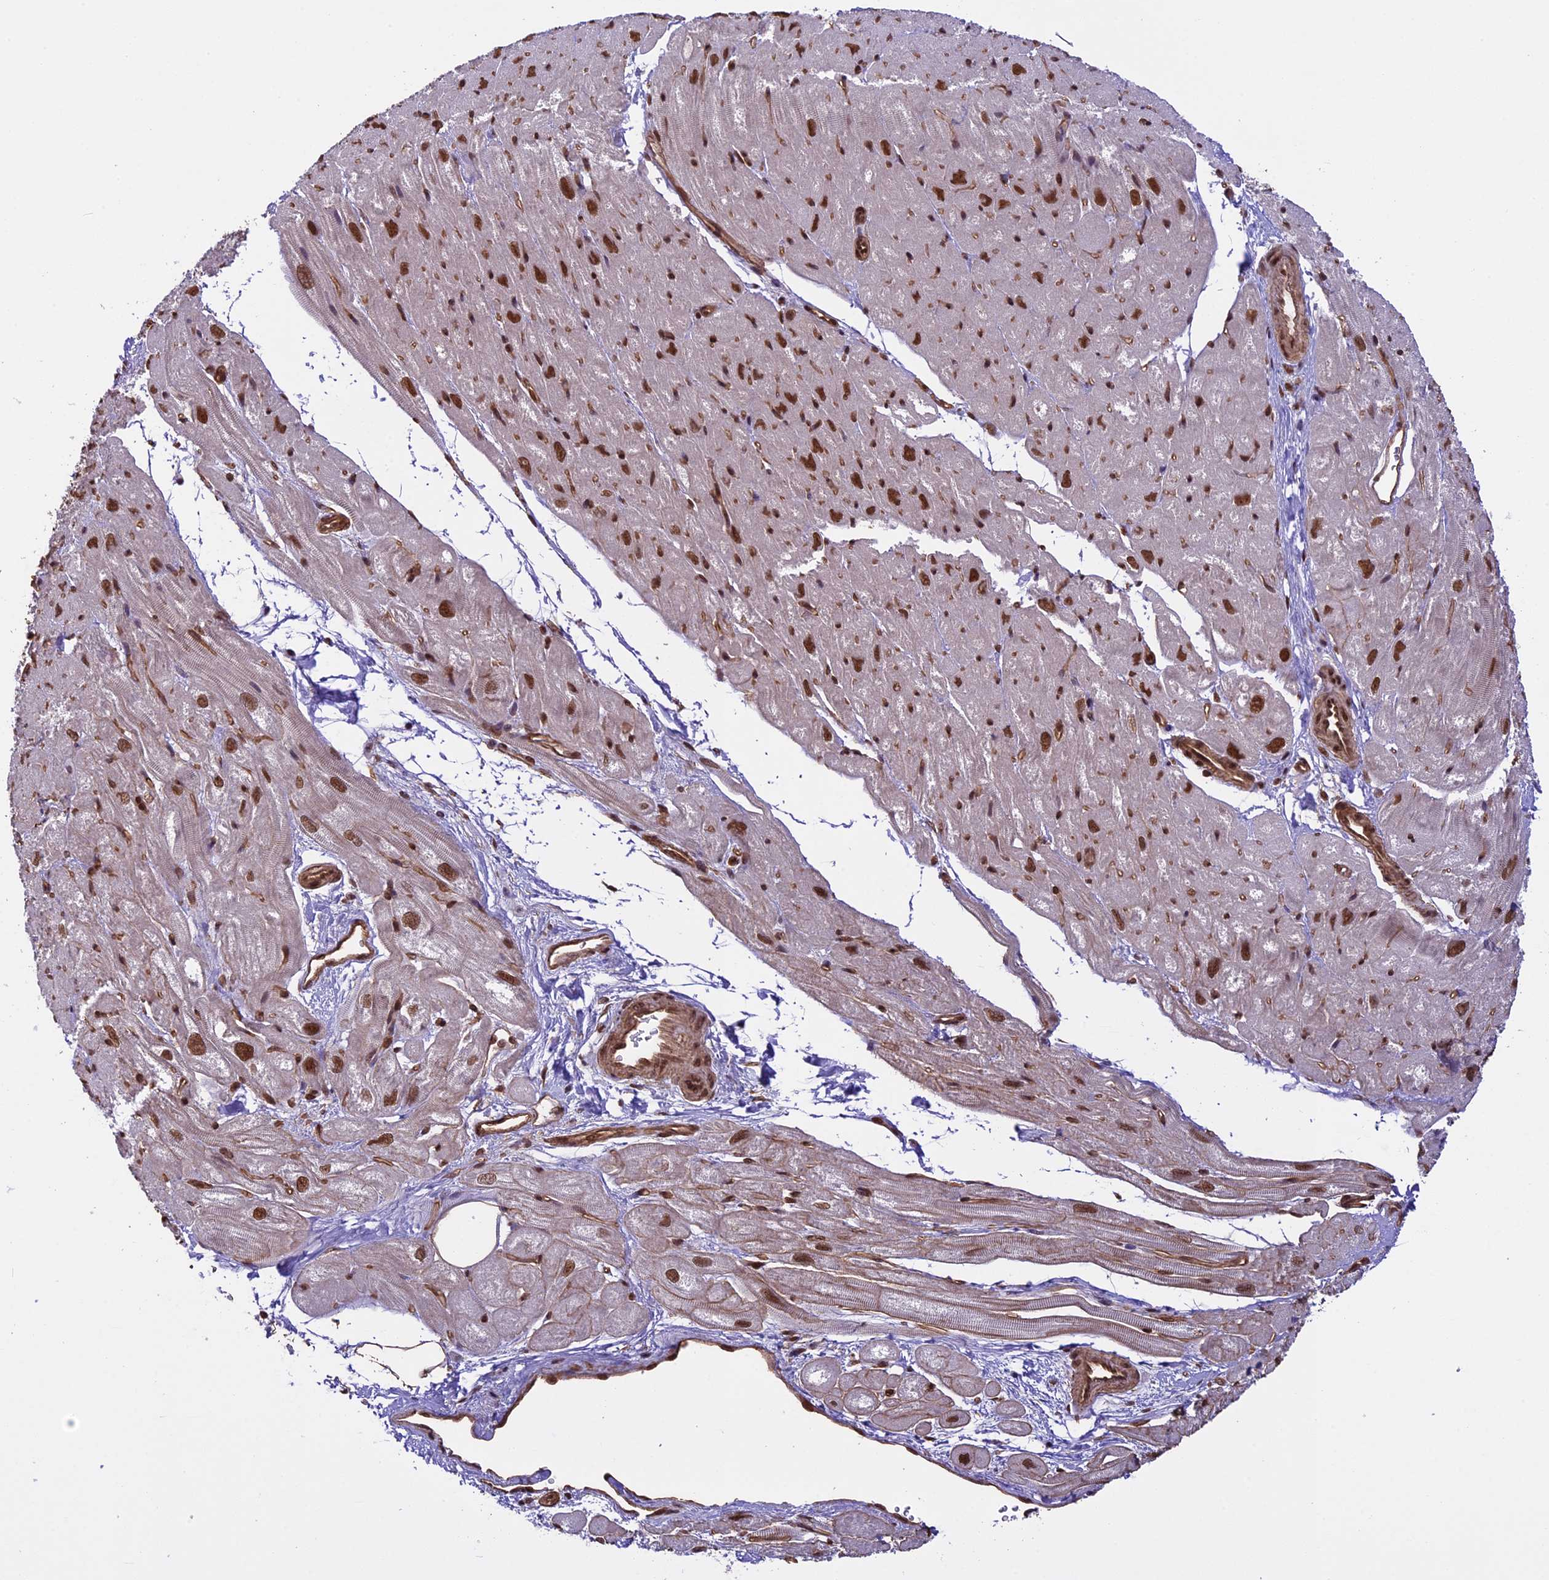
{"staining": {"intensity": "moderate", "quantity": ">75%", "location": "nuclear"}, "tissue": "heart muscle", "cell_type": "Cardiomyocytes", "image_type": "normal", "snomed": [{"axis": "morphology", "description": "Normal tissue, NOS"}, {"axis": "topography", "description": "Heart"}], "caption": "Immunohistochemistry of benign human heart muscle reveals medium levels of moderate nuclear expression in approximately >75% of cardiomyocytes.", "gene": "MPHOSPH8", "patient": {"sex": "male", "age": 50}}